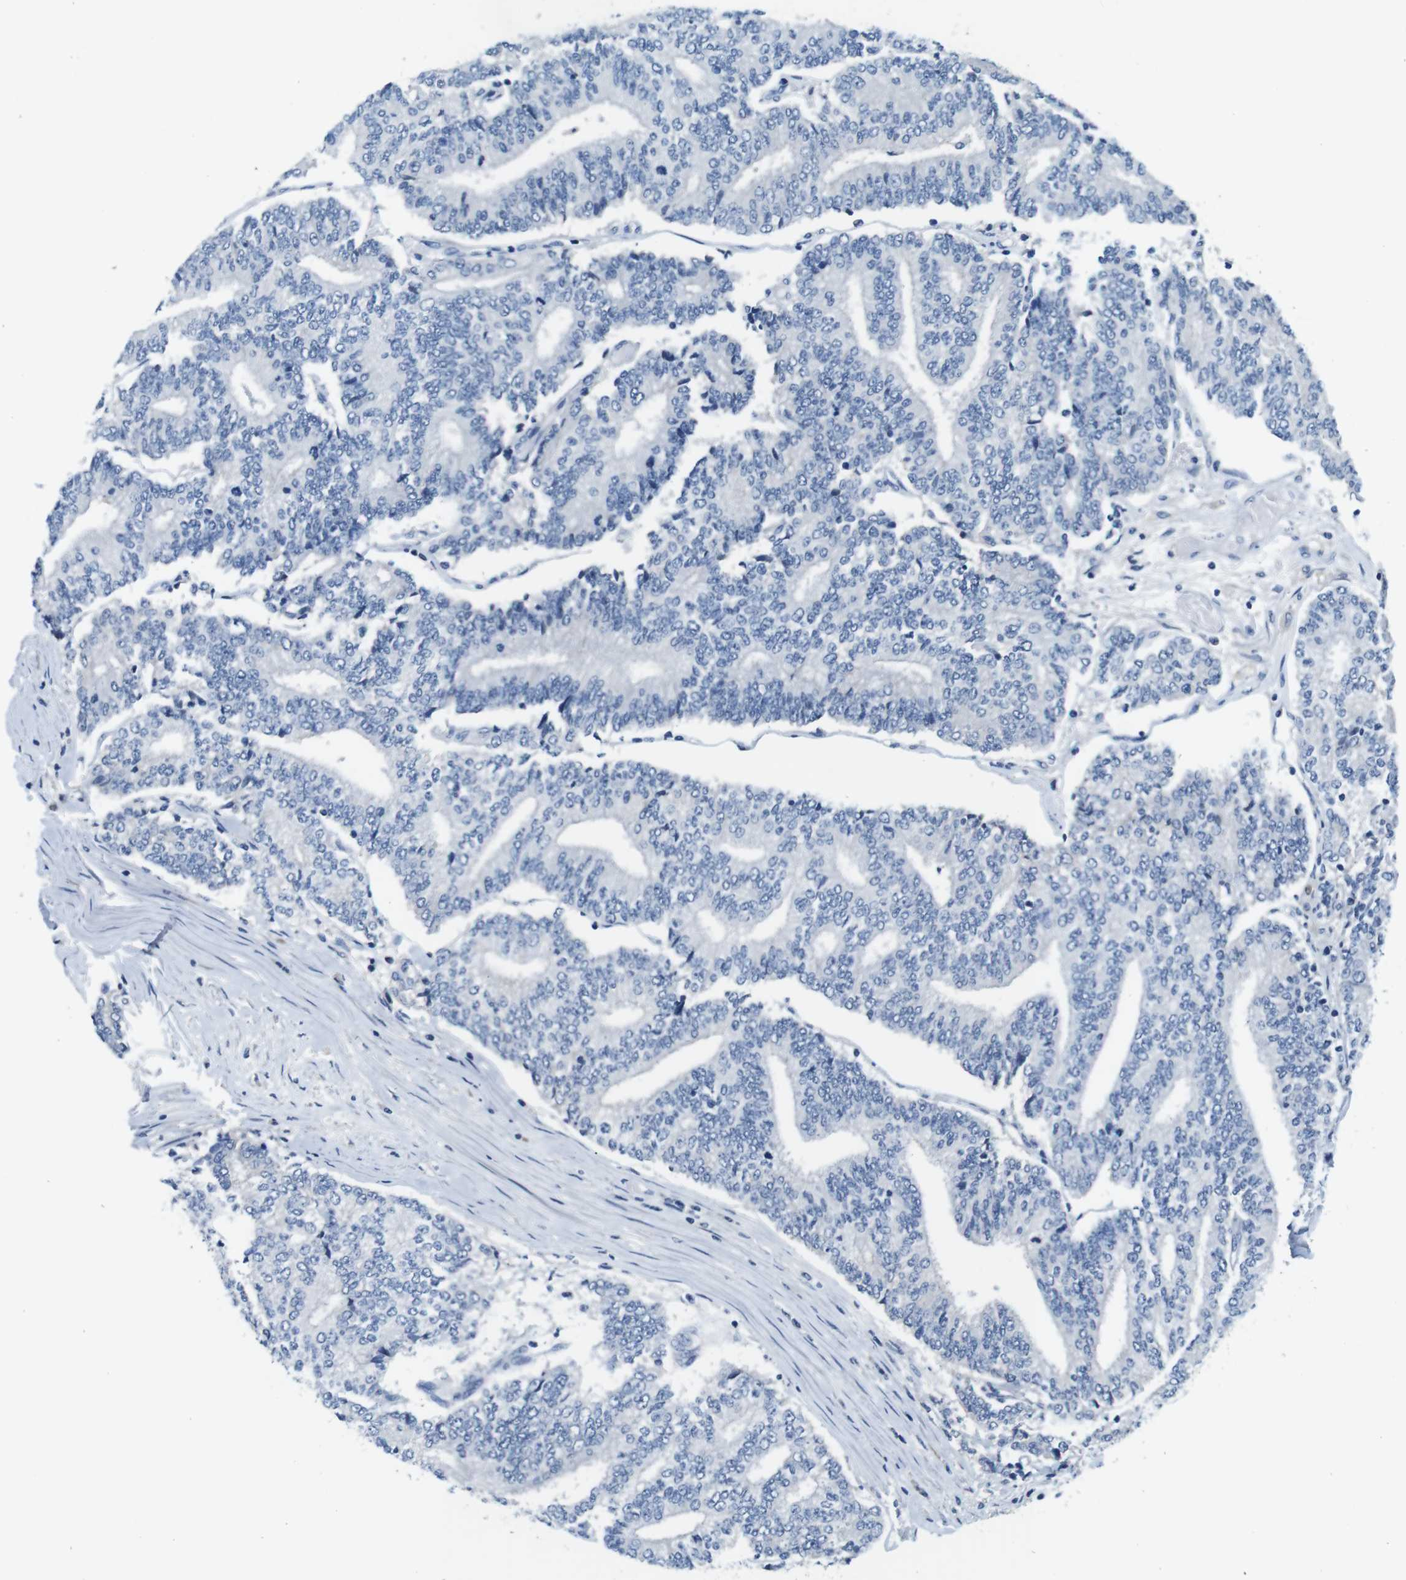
{"staining": {"intensity": "negative", "quantity": "none", "location": "none"}, "tissue": "prostate cancer", "cell_type": "Tumor cells", "image_type": "cancer", "snomed": [{"axis": "morphology", "description": "Normal tissue, NOS"}, {"axis": "morphology", "description": "Adenocarcinoma, High grade"}, {"axis": "topography", "description": "Prostate"}, {"axis": "topography", "description": "Seminal veicle"}], "caption": "High magnification brightfield microscopy of adenocarcinoma (high-grade) (prostate) stained with DAB (brown) and counterstained with hematoxylin (blue): tumor cells show no significant expression.", "gene": "IGHD", "patient": {"sex": "male", "age": 55}}